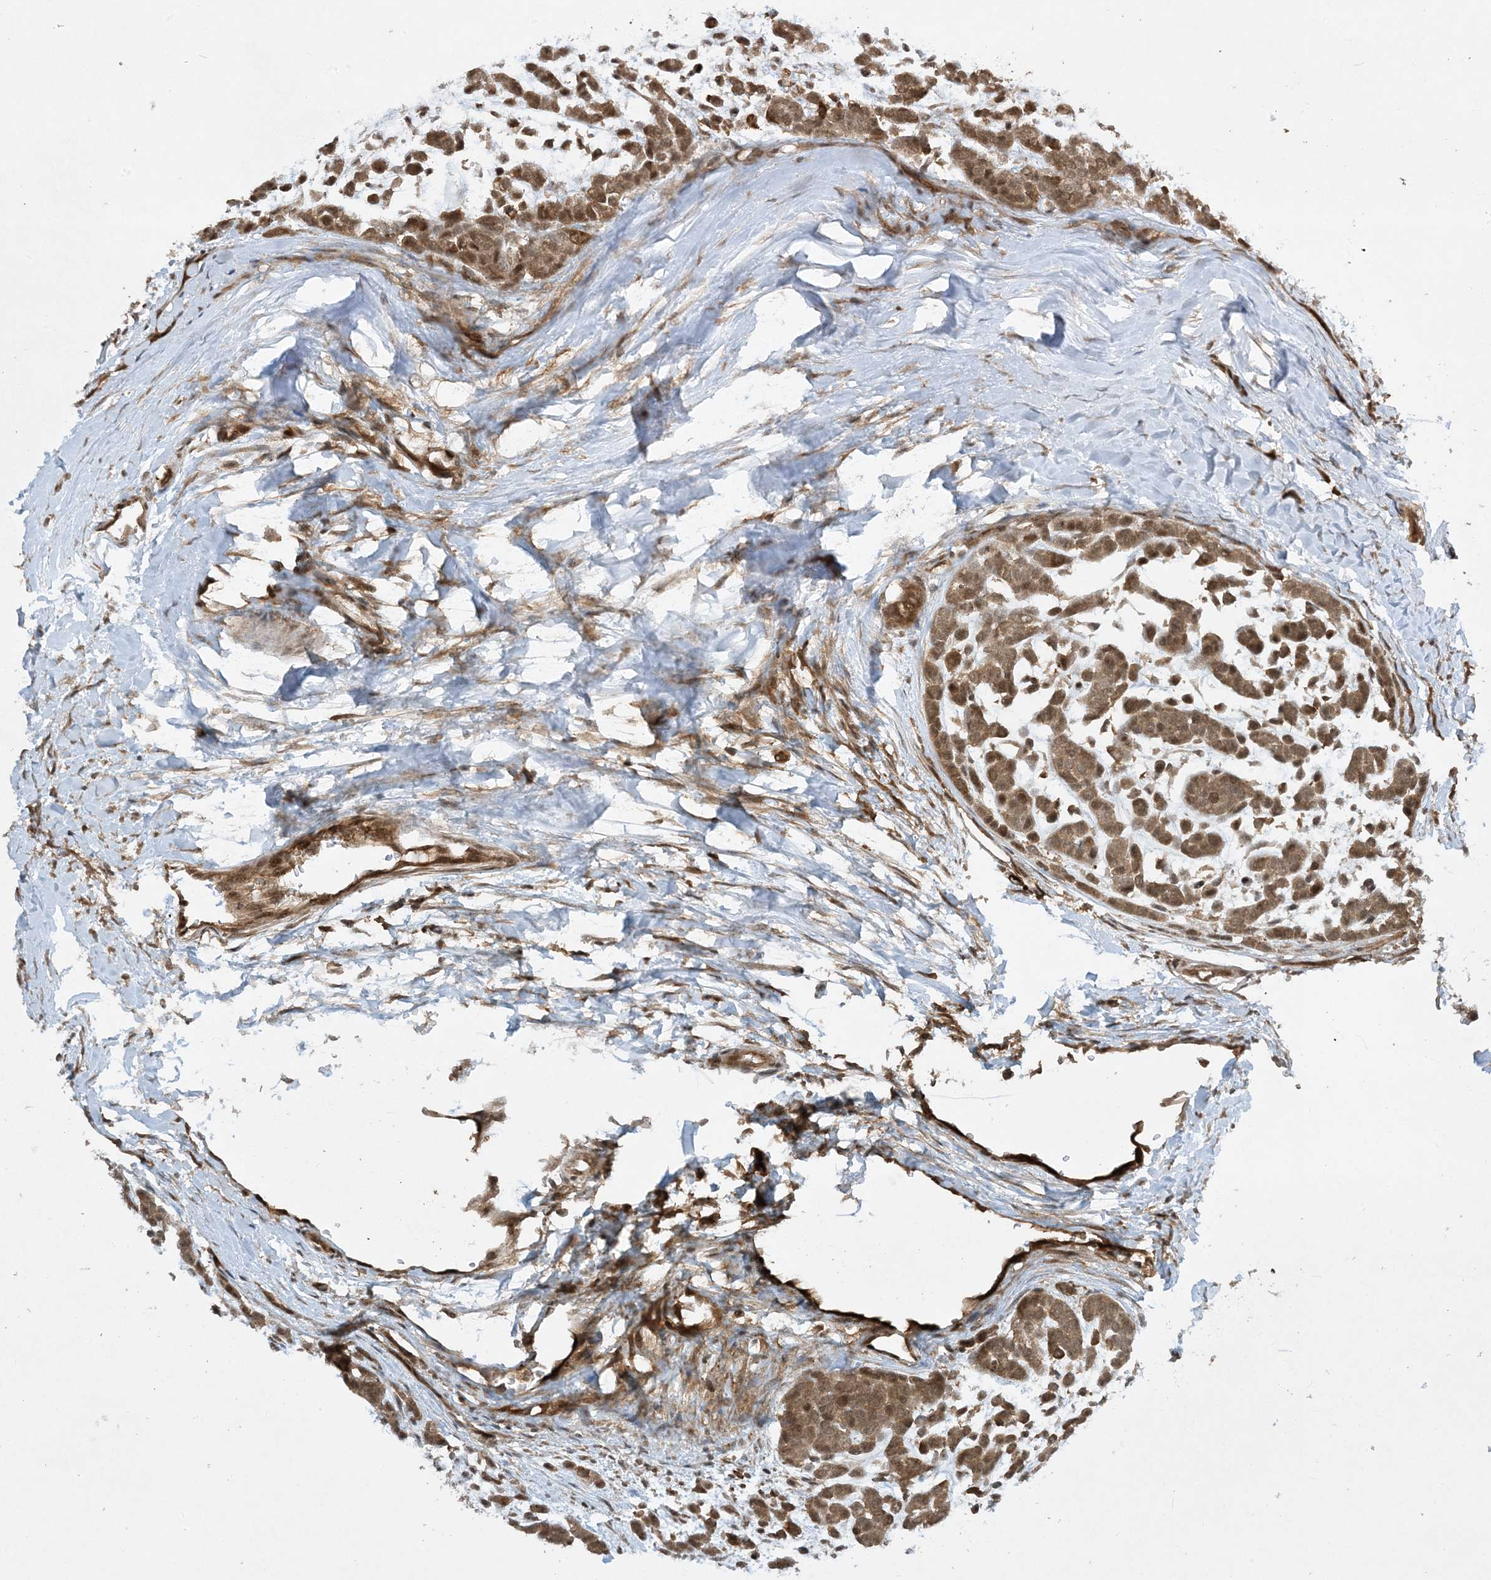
{"staining": {"intensity": "moderate", "quantity": ">75%", "location": "cytoplasmic/membranous,nuclear"}, "tissue": "head and neck cancer", "cell_type": "Tumor cells", "image_type": "cancer", "snomed": [{"axis": "morphology", "description": "Adenocarcinoma, NOS"}, {"axis": "morphology", "description": "Adenoma, NOS"}, {"axis": "topography", "description": "Head-Neck"}], "caption": "Head and neck cancer (adenocarcinoma) tissue reveals moderate cytoplasmic/membranous and nuclear positivity in approximately >75% of tumor cells, visualized by immunohistochemistry. The staining was performed using DAB (3,3'-diaminobenzidine), with brown indicating positive protein expression. Nuclei are stained blue with hematoxylin.", "gene": "CERT1", "patient": {"sex": "female", "age": 55}}